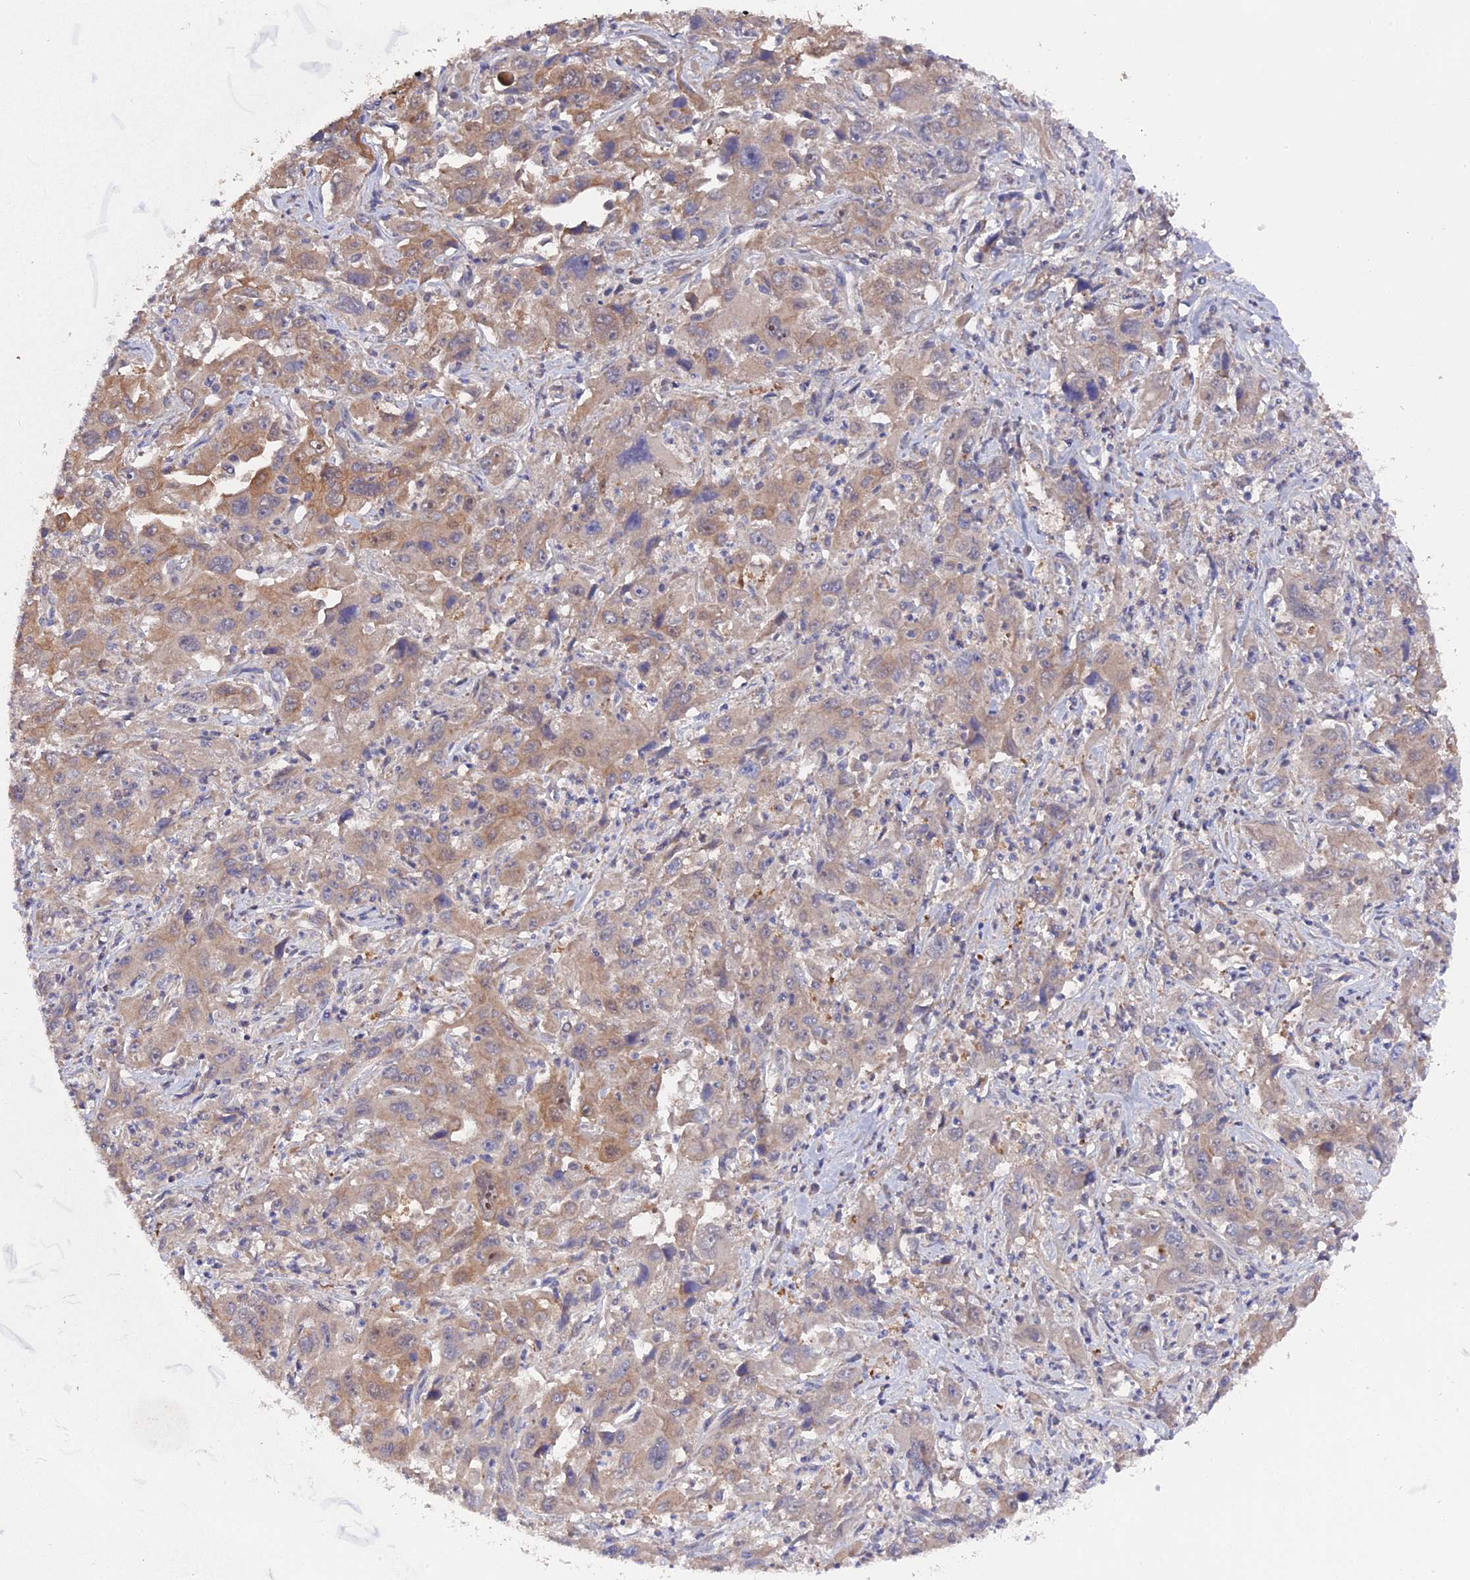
{"staining": {"intensity": "weak", "quantity": ">75%", "location": "cytoplasmic/membranous"}, "tissue": "liver cancer", "cell_type": "Tumor cells", "image_type": "cancer", "snomed": [{"axis": "morphology", "description": "Carcinoma, Hepatocellular, NOS"}, {"axis": "topography", "description": "Liver"}], "caption": "Immunohistochemical staining of human hepatocellular carcinoma (liver) exhibits weak cytoplasmic/membranous protein expression in approximately >75% of tumor cells. (DAB (3,3'-diaminobenzidine) IHC, brown staining for protein, blue staining for nuclei).", "gene": "ZCCHC2", "patient": {"sex": "male", "age": 63}}